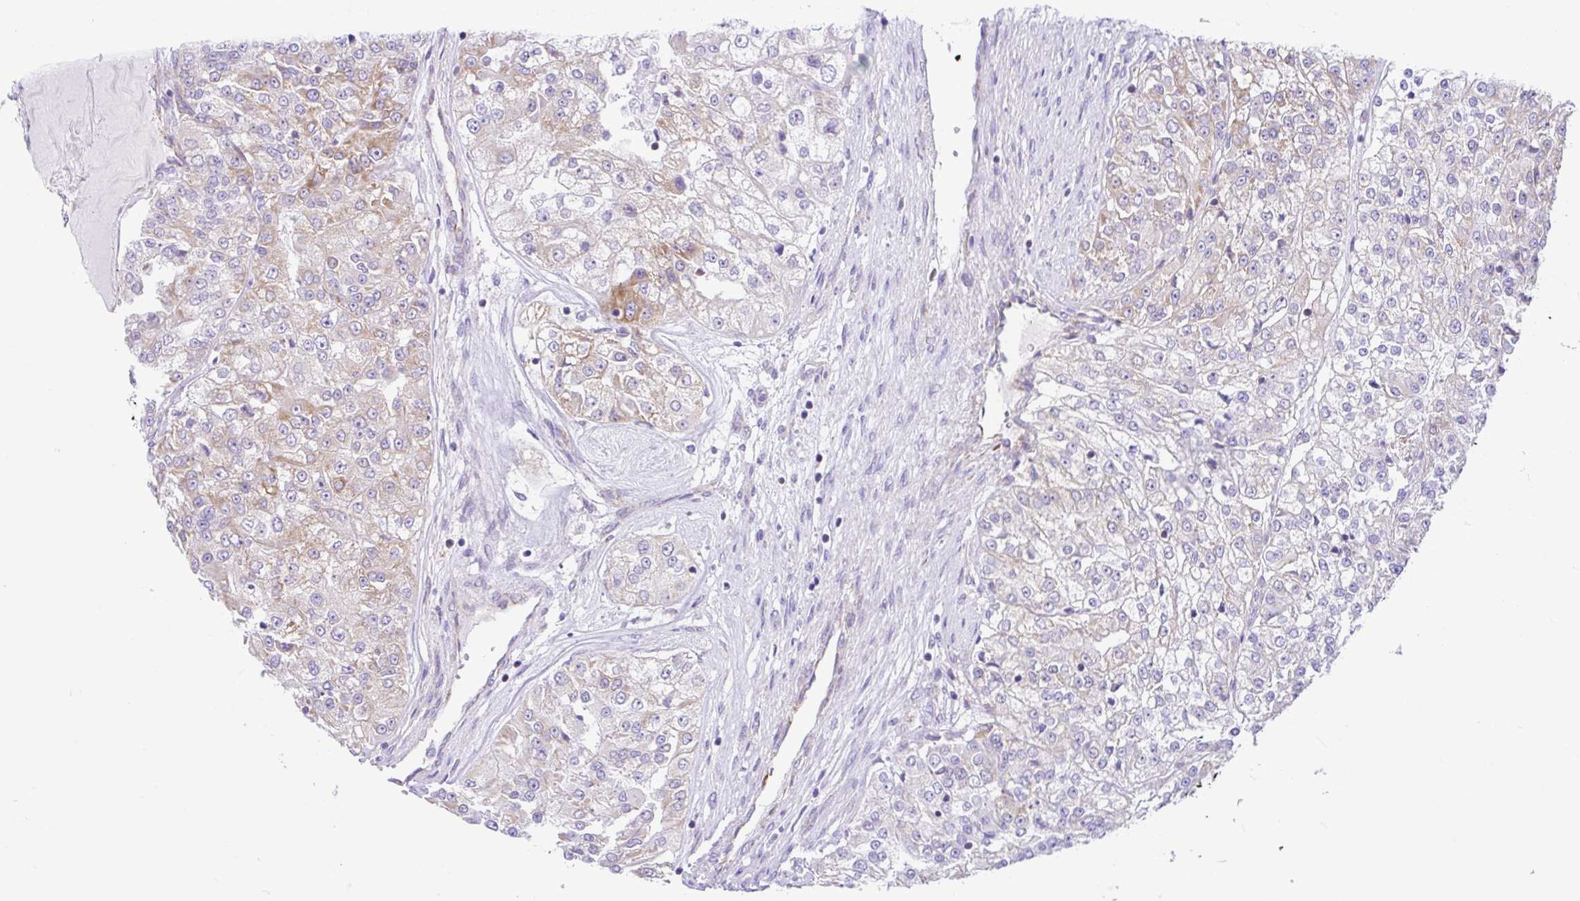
{"staining": {"intensity": "weak", "quantity": "25%-75%", "location": "cytoplasmic/membranous"}, "tissue": "renal cancer", "cell_type": "Tumor cells", "image_type": "cancer", "snomed": [{"axis": "morphology", "description": "Adenocarcinoma, NOS"}, {"axis": "topography", "description": "Kidney"}], "caption": "This image demonstrates adenocarcinoma (renal) stained with immunohistochemistry to label a protein in brown. The cytoplasmic/membranous of tumor cells show weak positivity for the protein. Nuclei are counter-stained blue.", "gene": "NDUFS2", "patient": {"sex": "female", "age": 63}}